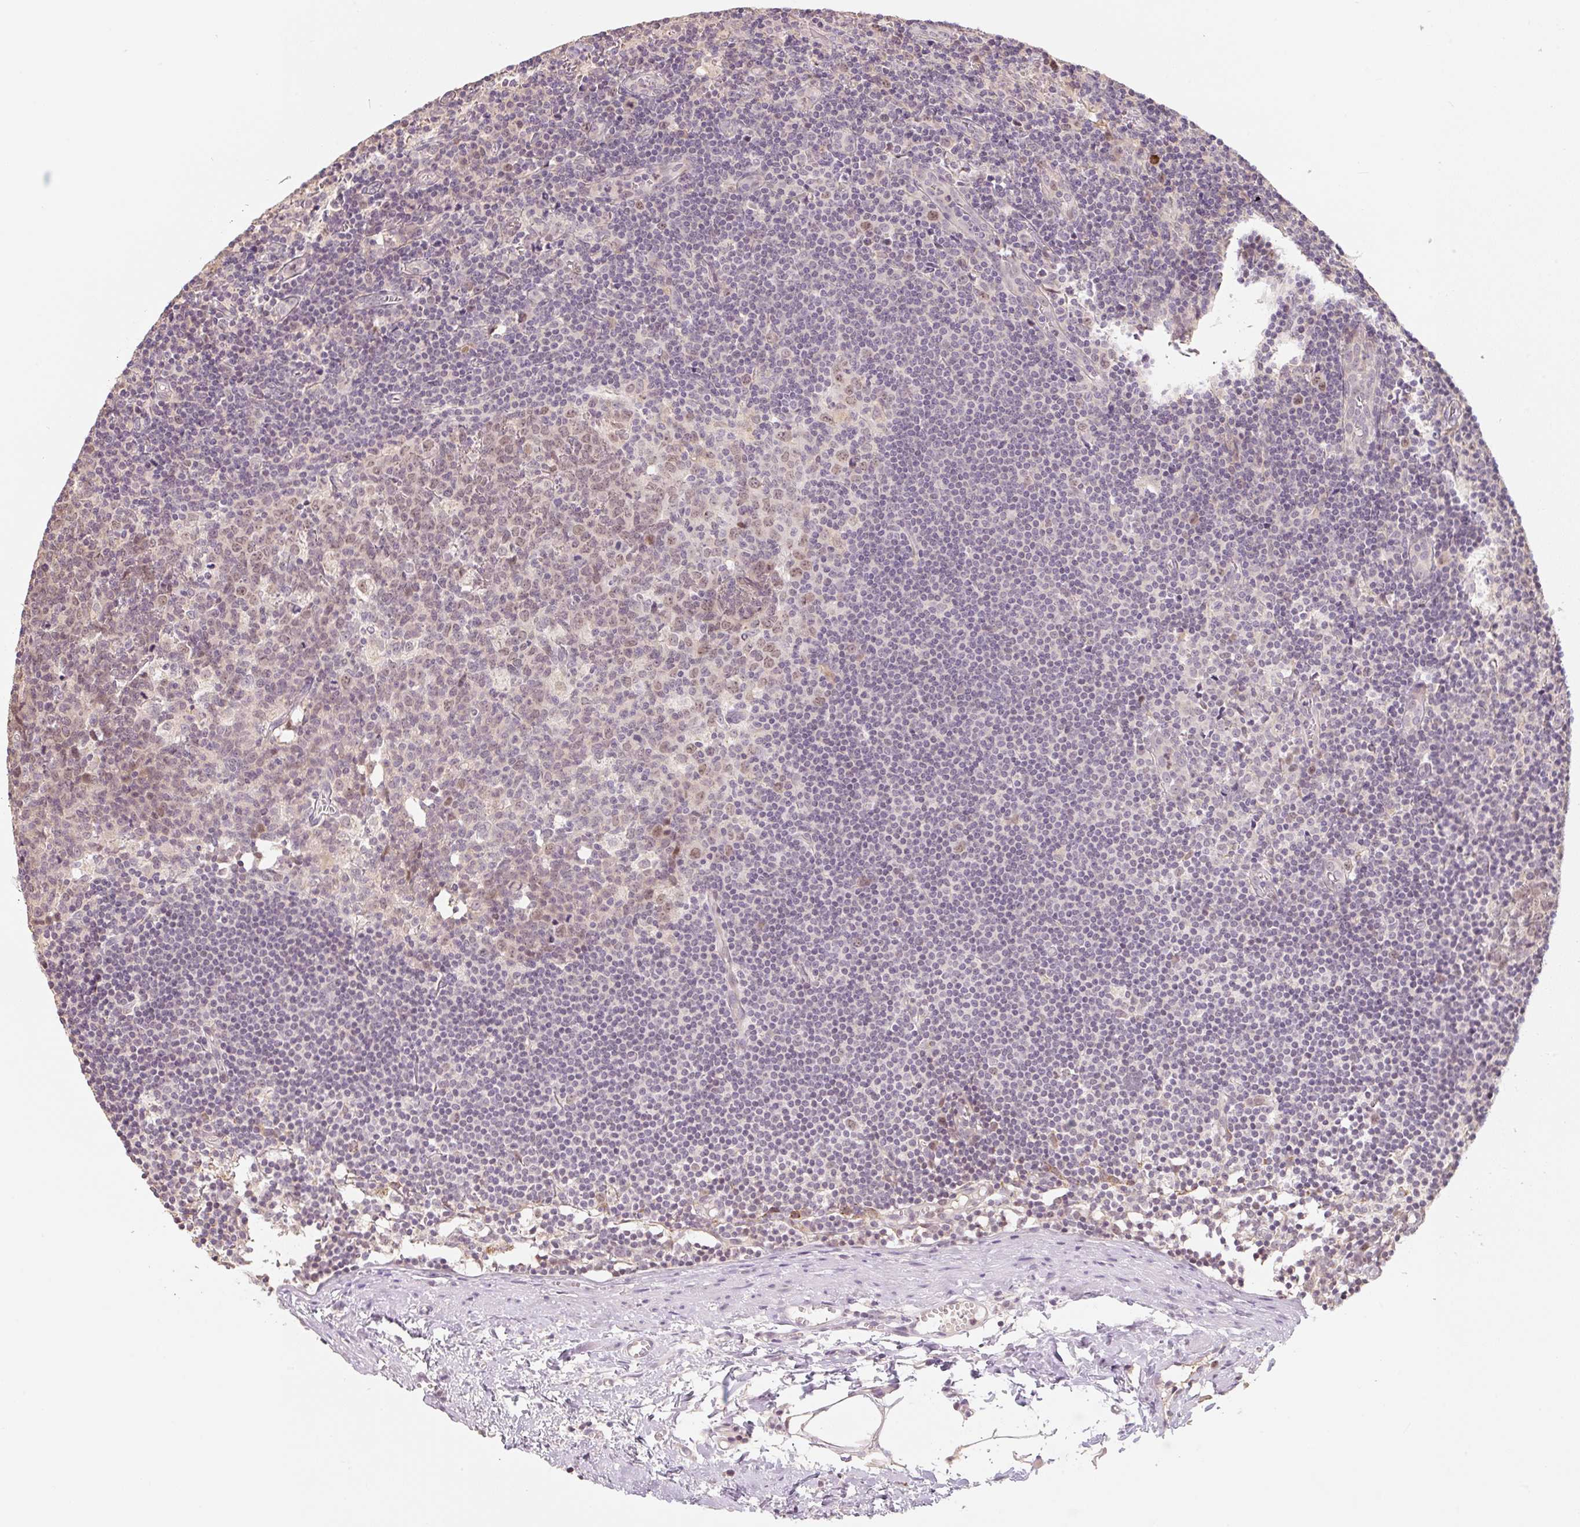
{"staining": {"intensity": "weak", "quantity": "25%-75%", "location": "nuclear"}, "tissue": "lymph node", "cell_type": "Germinal center cells", "image_type": "normal", "snomed": [{"axis": "morphology", "description": "Normal tissue, NOS"}, {"axis": "topography", "description": "Lymph node"}], "caption": "The immunohistochemical stain highlights weak nuclear positivity in germinal center cells of benign lymph node. Using DAB (3,3'-diaminobenzidine) (brown) and hematoxylin (blue) stains, captured at high magnification using brightfield microscopy.", "gene": "MIA2", "patient": {"sex": "female", "age": 45}}